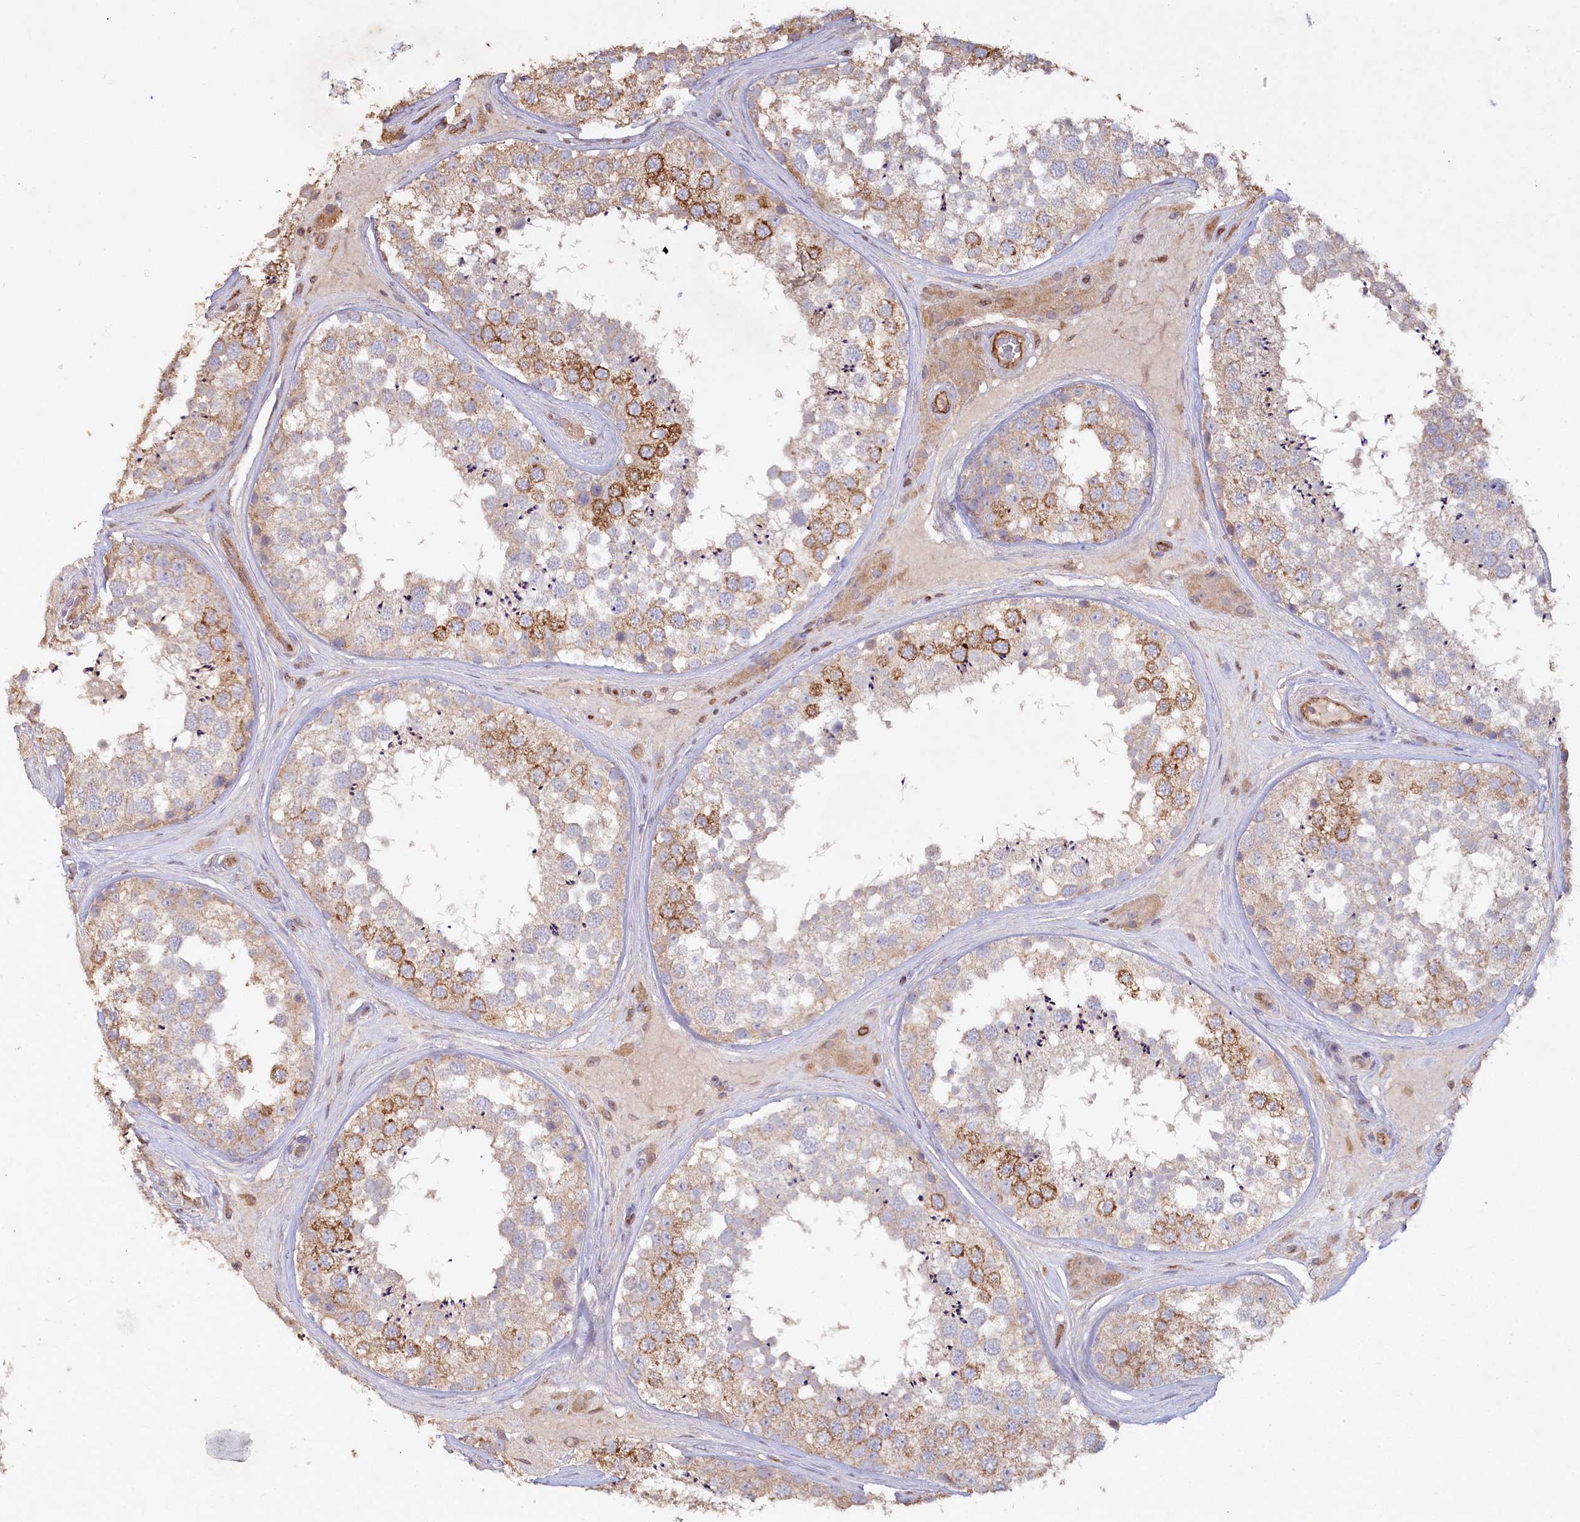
{"staining": {"intensity": "moderate", "quantity": ">75%", "location": "cytoplasmic/membranous"}, "tissue": "testis", "cell_type": "Cells in seminiferous ducts", "image_type": "normal", "snomed": [{"axis": "morphology", "description": "Normal tissue, NOS"}, {"axis": "topography", "description": "Testis"}], "caption": "The photomicrograph displays immunohistochemical staining of normal testis. There is moderate cytoplasmic/membranous expression is present in about >75% of cells in seminiferous ducts. (DAB (3,3'-diaminobenzidine) IHC, brown staining for protein, blue staining for nuclei).", "gene": "RBP5", "patient": {"sex": "male", "age": 46}}